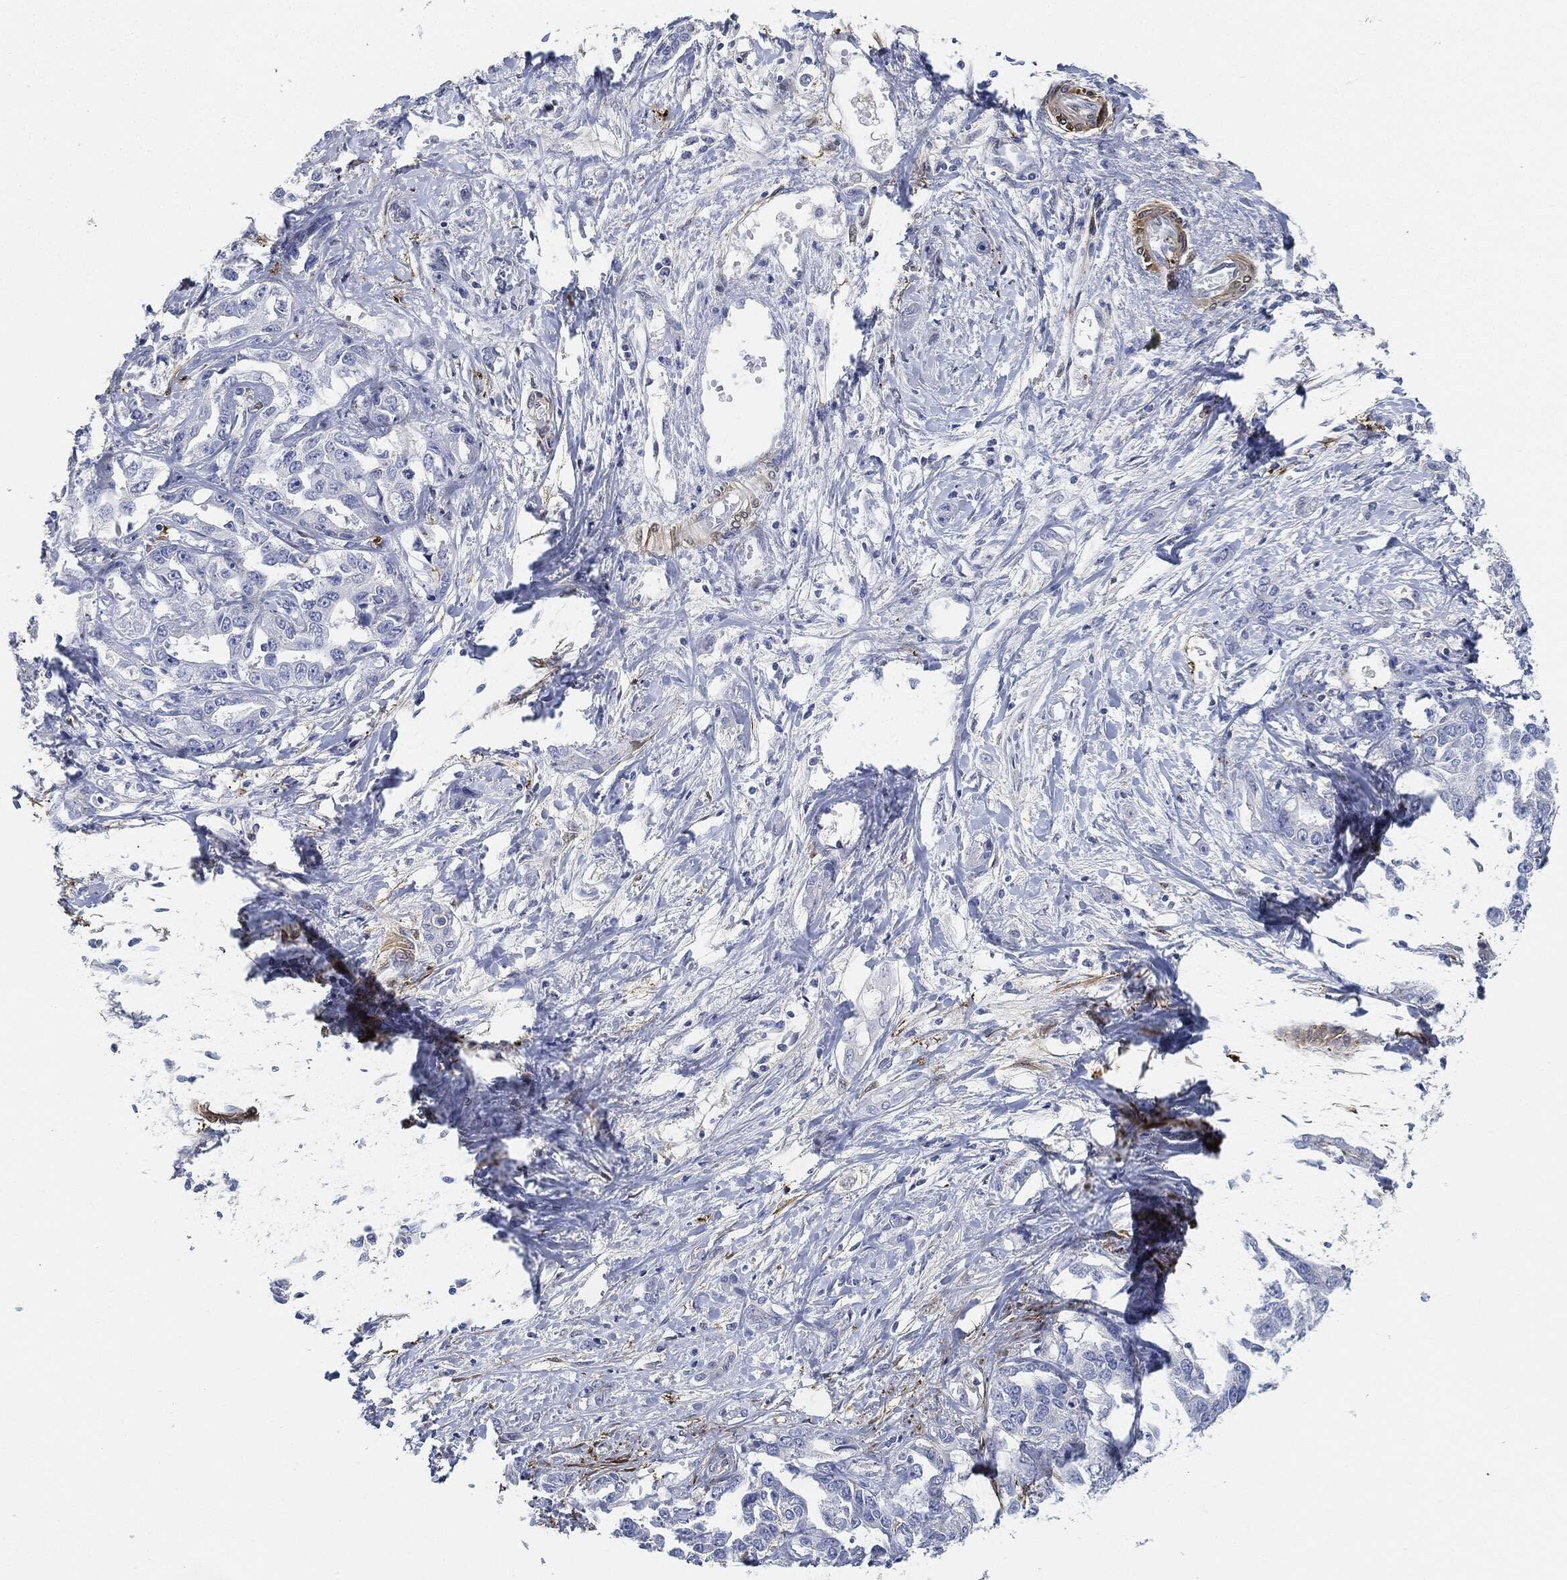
{"staining": {"intensity": "negative", "quantity": "none", "location": "none"}, "tissue": "liver cancer", "cell_type": "Tumor cells", "image_type": "cancer", "snomed": [{"axis": "morphology", "description": "Cholangiocarcinoma"}, {"axis": "topography", "description": "Liver"}], "caption": "Immunohistochemical staining of cholangiocarcinoma (liver) shows no significant staining in tumor cells.", "gene": "TAGLN", "patient": {"sex": "male", "age": 59}}